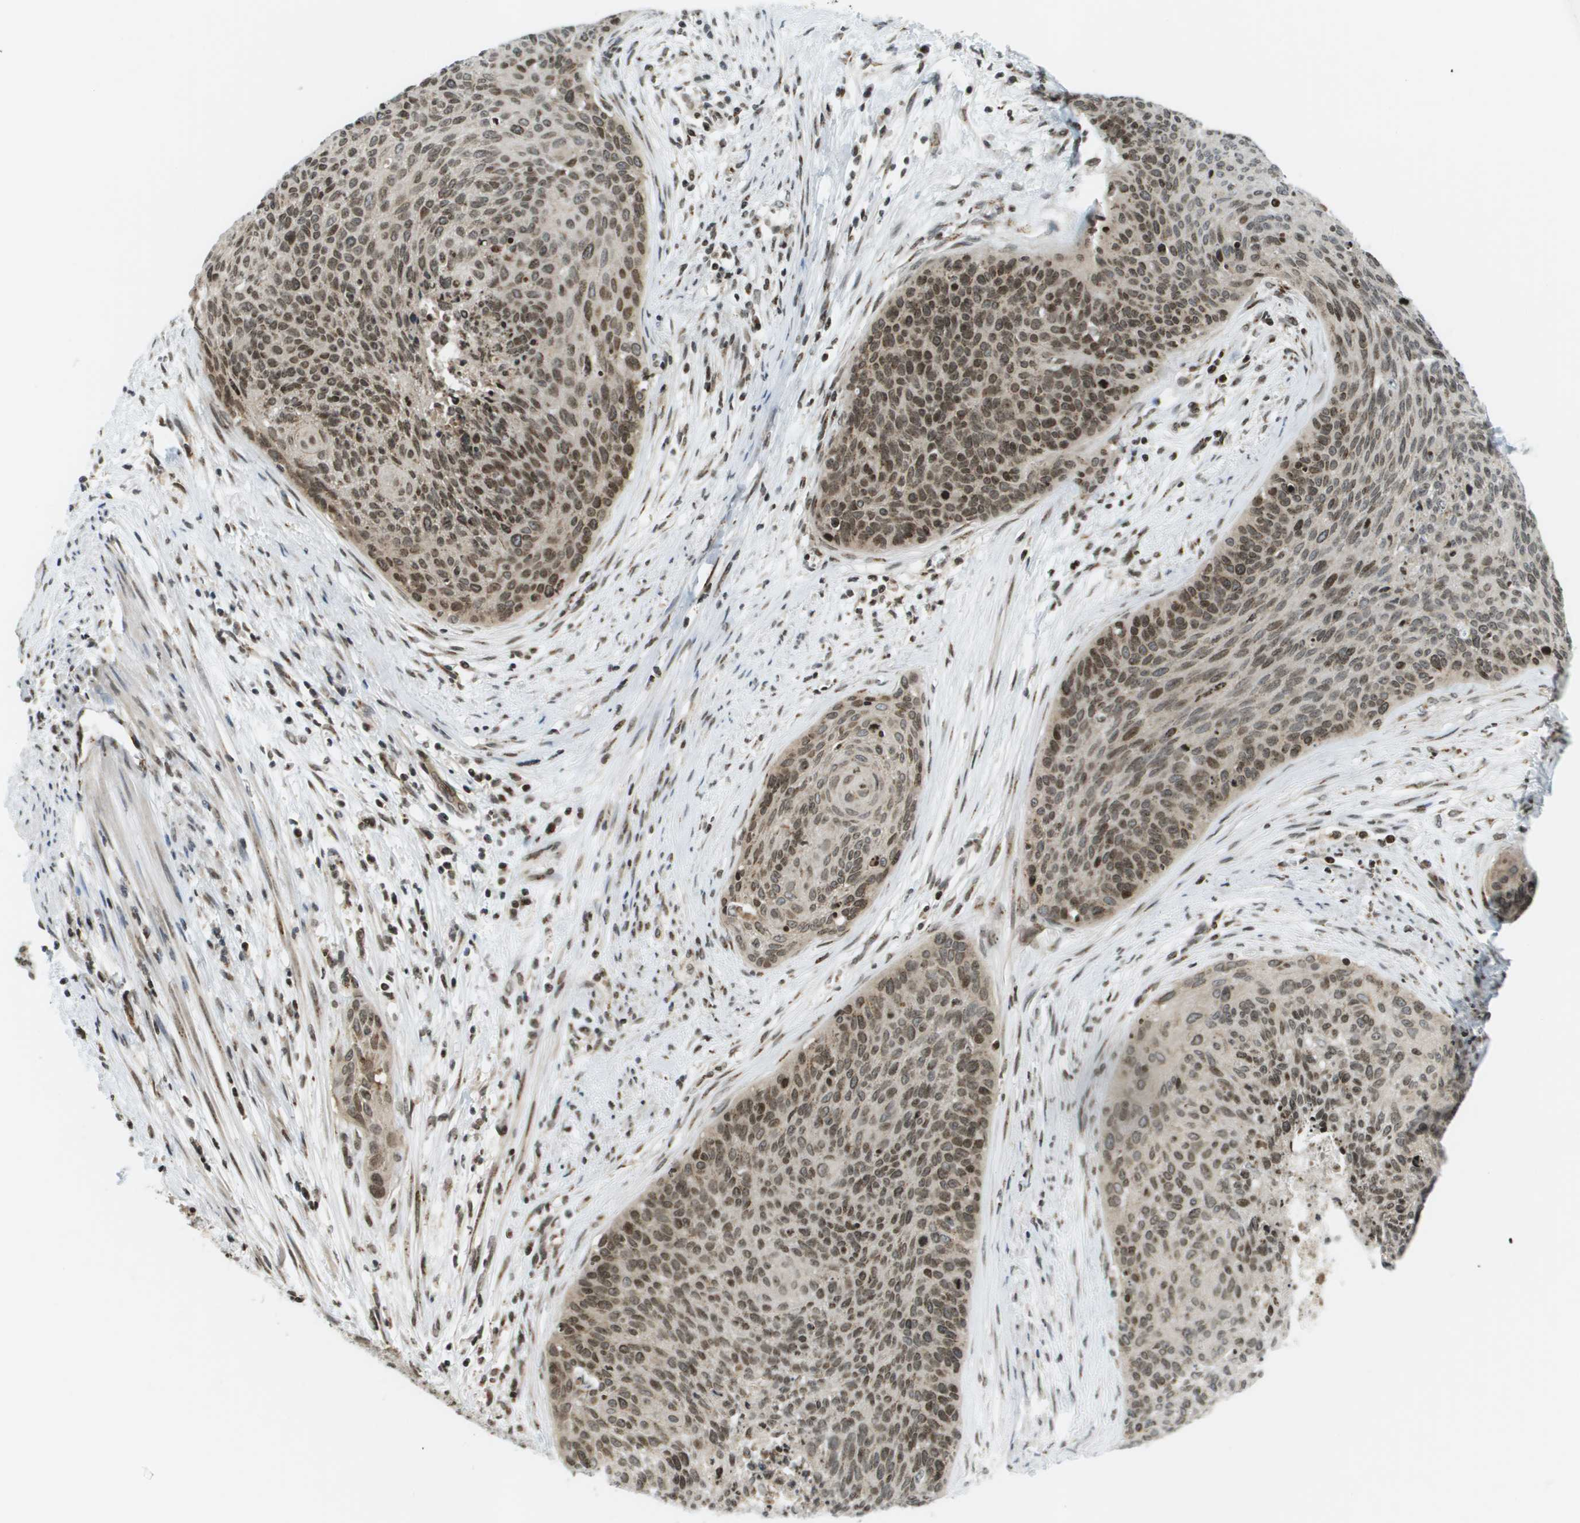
{"staining": {"intensity": "moderate", "quantity": ">75%", "location": "cytoplasmic/membranous,nuclear"}, "tissue": "cervical cancer", "cell_type": "Tumor cells", "image_type": "cancer", "snomed": [{"axis": "morphology", "description": "Squamous cell carcinoma, NOS"}, {"axis": "topography", "description": "Cervix"}], "caption": "Cervical cancer tissue shows moderate cytoplasmic/membranous and nuclear positivity in about >75% of tumor cells, visualized by immunohistochemistry.", "gene": "EVC", "patient": {"sex": "female", "age": 55}}